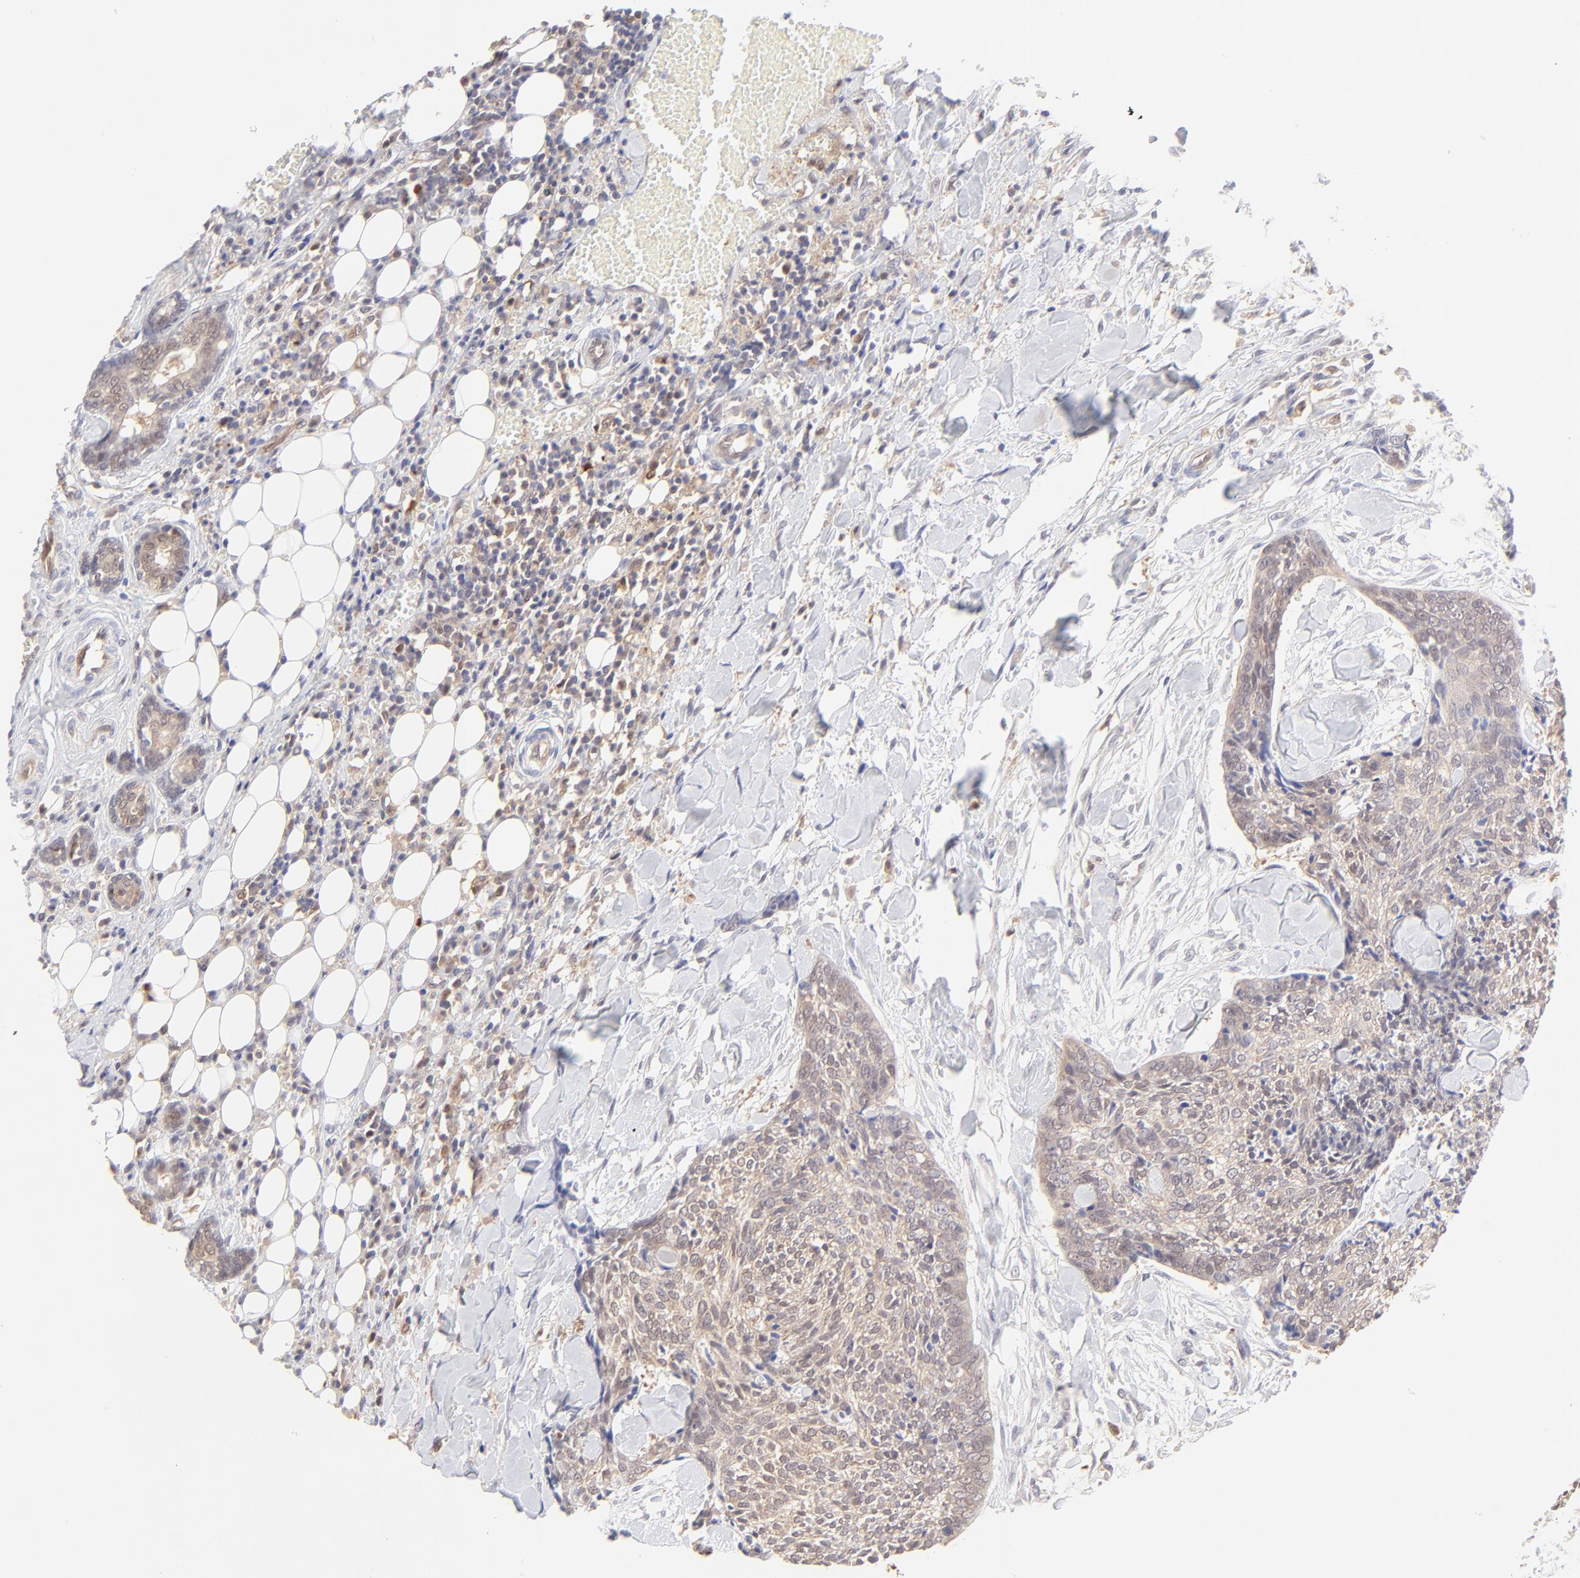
{"staining": {"intensity": "weak", "quantity": ">75%", "location": "cytoplasmic/membranous"}, "tissue": "head and neck cancer", "cell_type": "Tumor cells", "image_type": "cancer", "snomed": [{"axis": "morphology", "description": "Squamous cell carcinoma, NOS"}, {"axis": "topography", "description": "Salivary gland"}, {"axis": "topography", "description": "Head-Neck"}], "caption": "An immunohistochemistry (IHC) image of neoplastic tissue is shown. Protein staining in brown shows weak cytoplasmic/membranous positivity in head and neck cancer (squamous cell carcinoma) within tumor cells.", "gene": "HYAL1", "patient": {"sex": "male", "age": 70}}